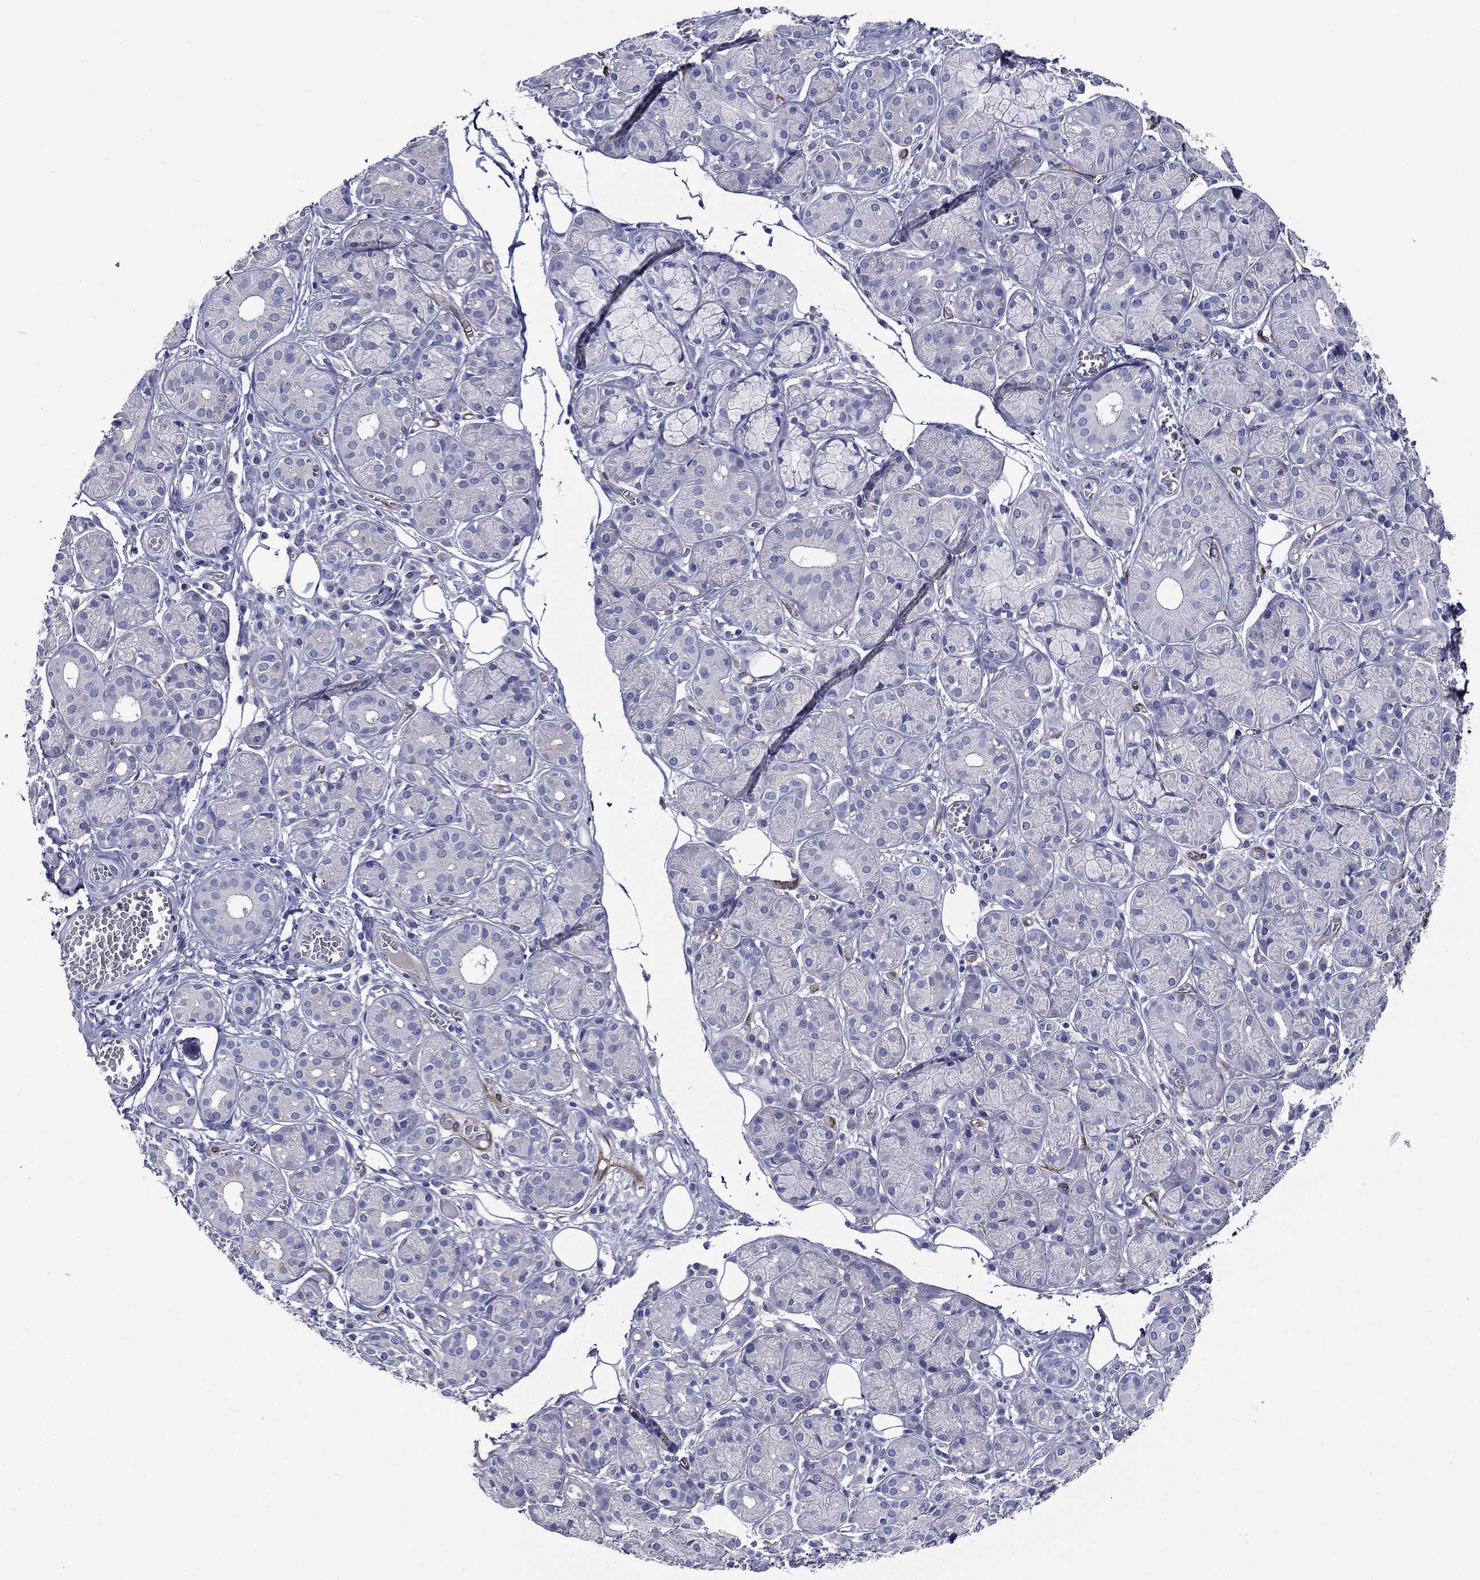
{"staining": {"intensity": "negative", "quantity": "none", "location": "none"}, "tissue": "salivary gland", "cell_type": "Glandular cells", "image_type": "normal", "snomed": [{"axis": "morphology", "description": "Normal tissue, NOS"}, {"axis": "topography", "description": "Salivary gland"}], "caption": "High power microscopy micrograph of an immunohistochemistry photomicrograph of benign salivary gland, revealing no significant staining in glandular cells.", "gene": "ACE2", "patient": {"sex": "male", "age": 71}}